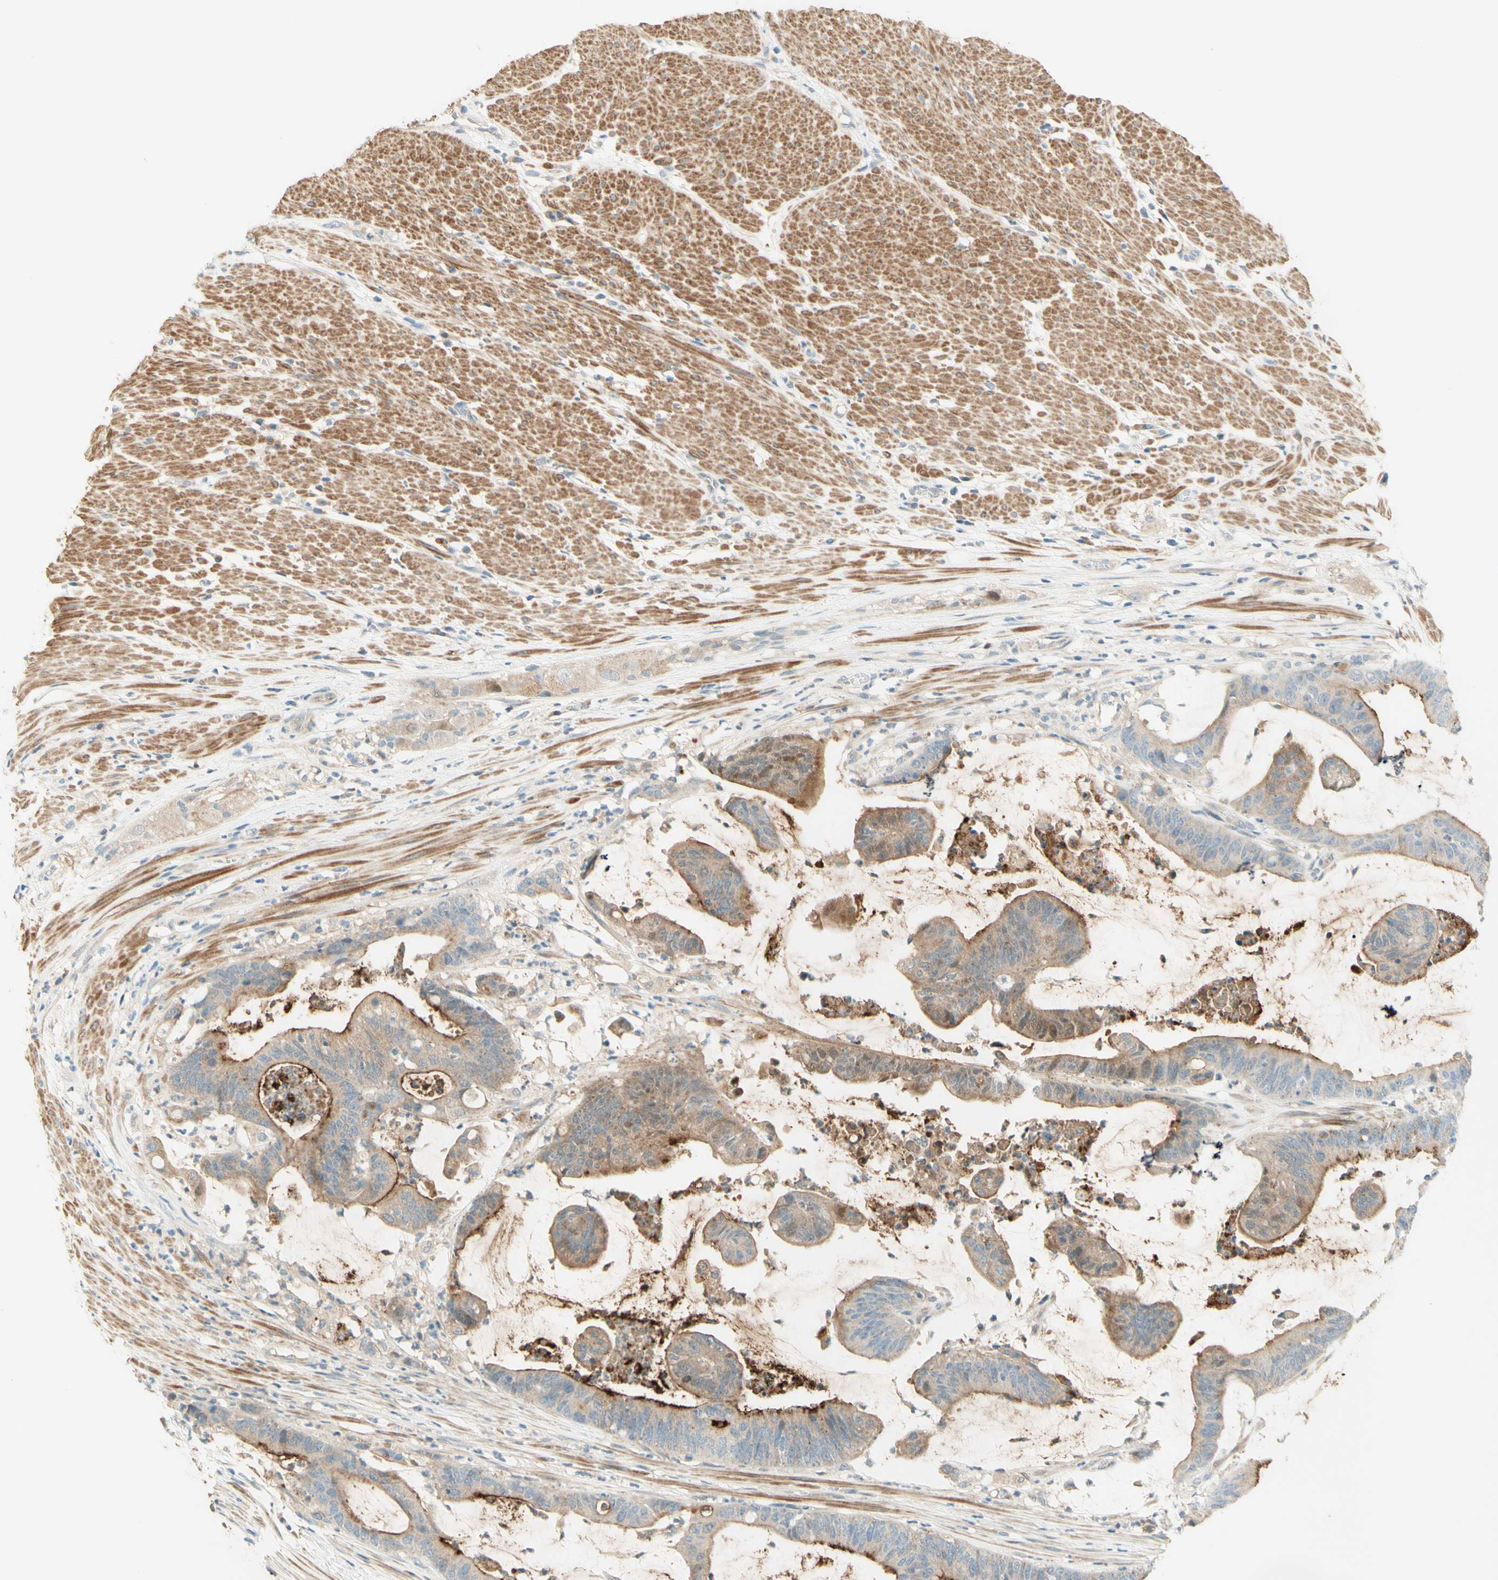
{"staining": {"intensity": "strong", "quantity": "25%-75%", "location": "cytoplasmic/membranous"}, "tissue": "colorectal cancer", "cell_type": "Tumor cells", "image_type": "cancer", "snomed": [{"axis": "morphology", "description": "Adenocarcinoma, NOS"}, {"axis": "topography", "description": "Rectum"}], "caption": "Protein positivity by immunohistochemistry (IHC) exhibits strong cytoplasmic/membranous expression in about 25%-75% of tumor cells in colorectal adenocarcinoma. (Stains: DAB in brown, nuclei in blue, Microscopy: brightfield microscopy at high magnification).", "gene": "PROM1", "patient": {"sex": "female", "age": 66}}